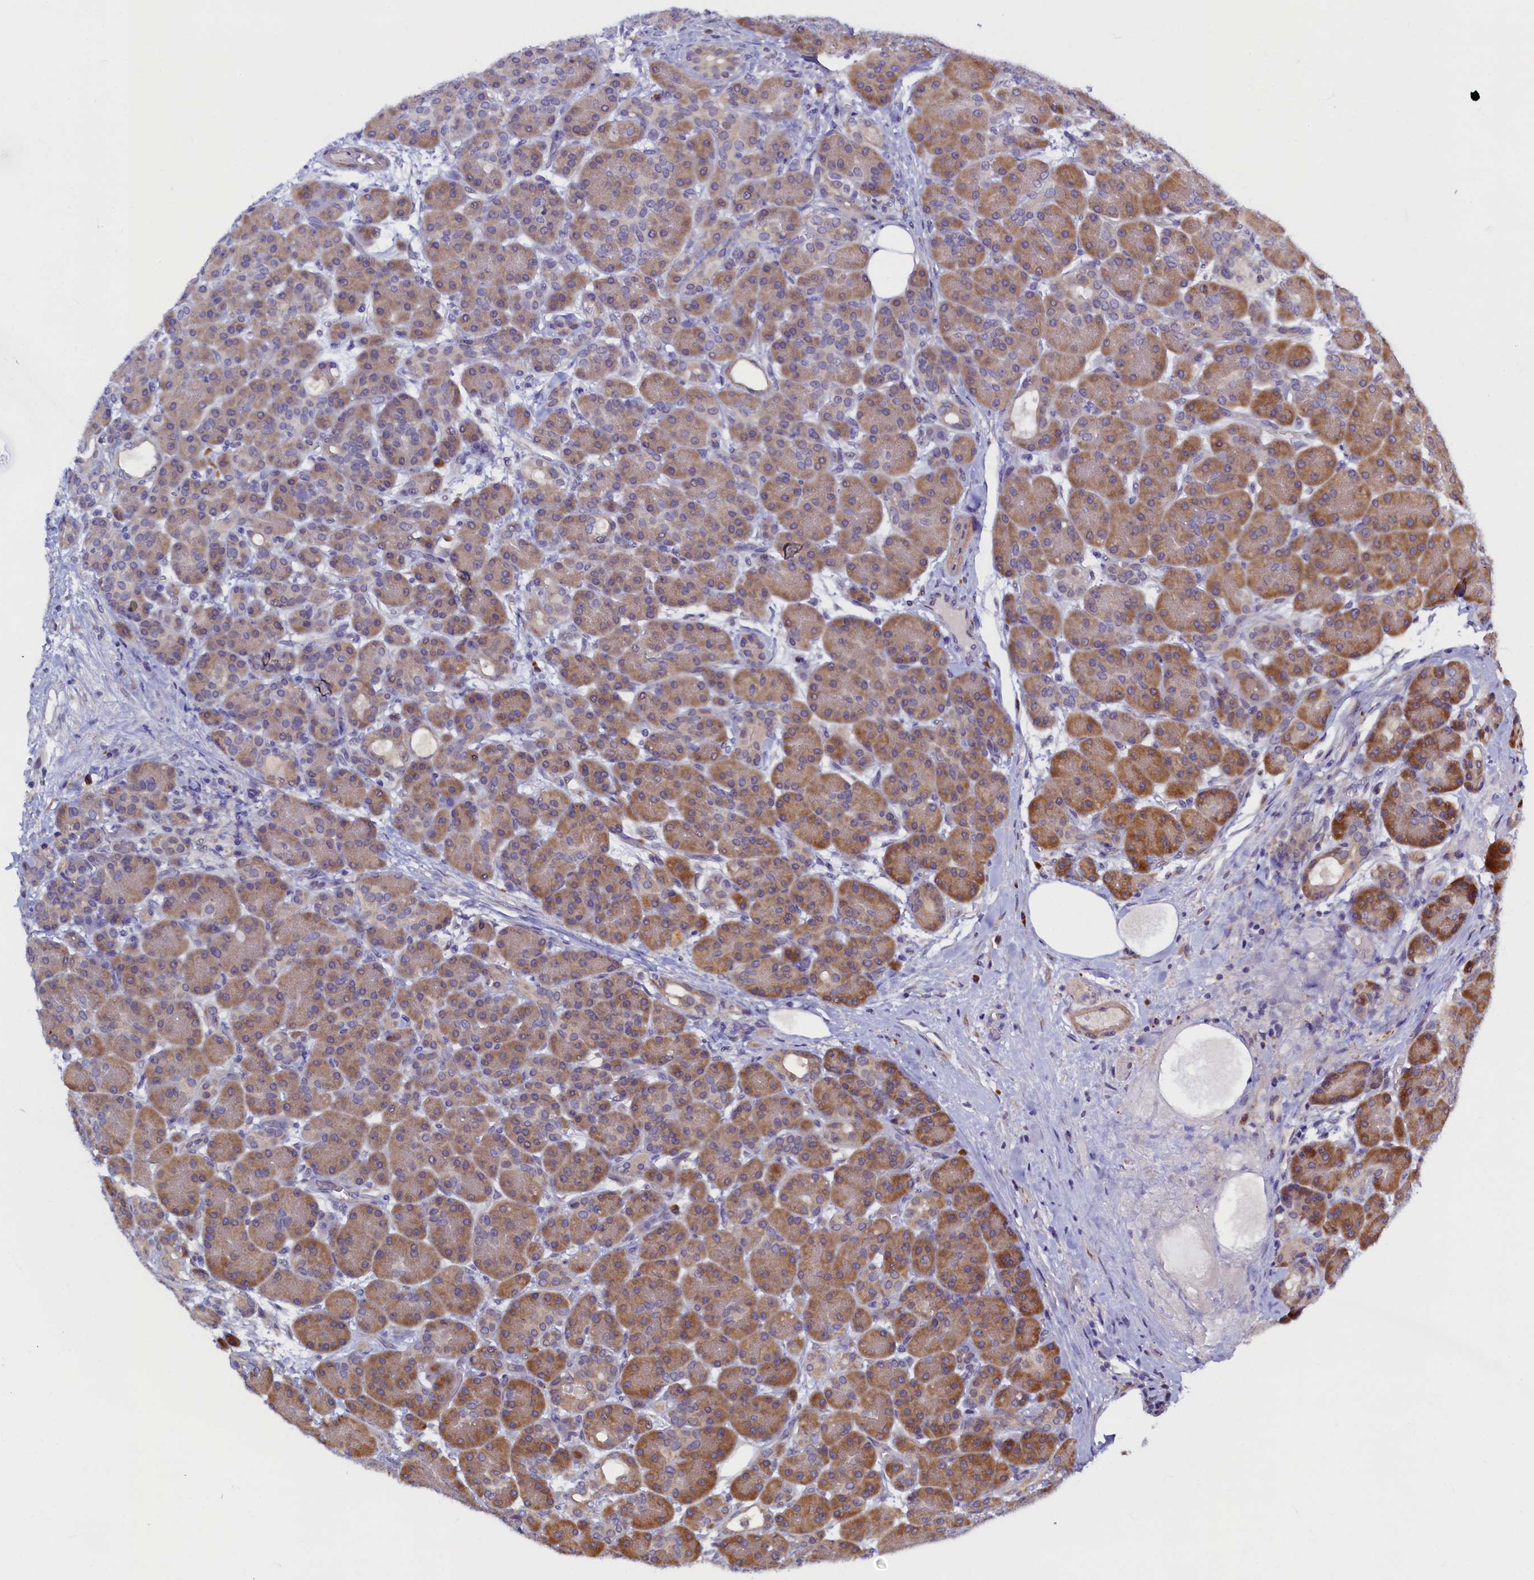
{"staining": {"intensity": "moderate", "quantity": ">75%", "location": "cytoplasmic/membranous"}, "tissue": "pancreas", "cell_type": "Exocrine glandular cells", "image_type": "normal", "snomed": [{"axis": "morphology", "description": "Normal tissue, NOS"}, {"axis": "topography", "description": "Pancreas"}], "caption": "Immunohistochemical staining of benign human pancreas reveals >75% levels of moderate cytoplasmic/membranous protein staining in about >75% of exocrine glandular cells.", "gene": "SLC16A14", "patient": {"sex": "male", "age": 63}}